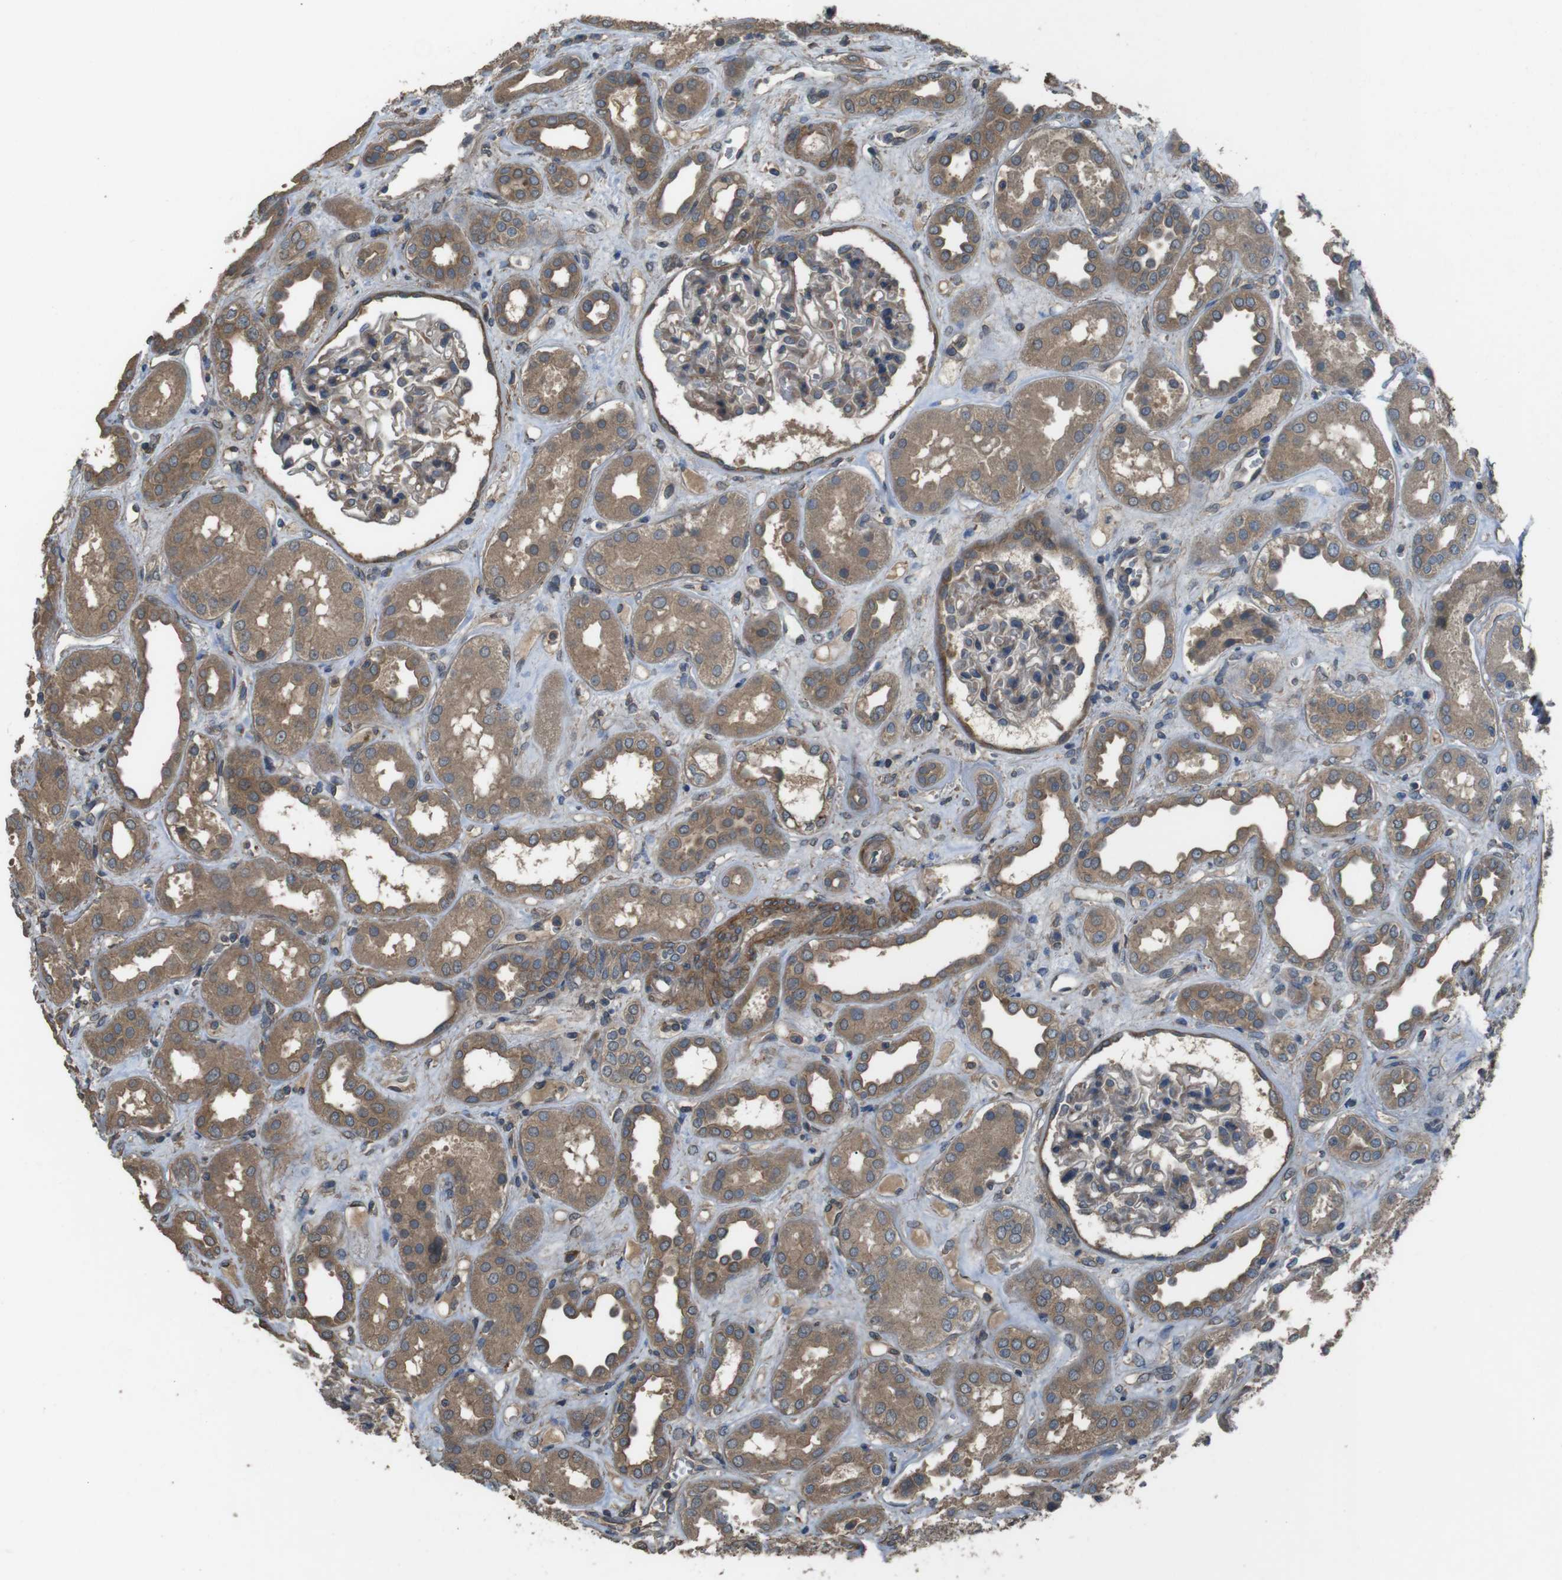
{"staining": {"intensity": "moderate", "quantity": "25%-75%", "location": "cytoplasmic/membranous"}, "tissue": "kidney", "cell_type": "Cells in glomeruli", "image_type": "normal", "snomed": [{"axis": "morphology", "description": "Normal tissue, NOS"}, {"axis": "topography", "description": "Kidney"}], "caption": "Moderate cytoplasmic/membranous expression for a protein is seen in approximately 25%-75% of cells in glomeruli of benign kidney using immunohistochemistry.", "gene": "FUT2", "patient": {"sex": "male", "age": 59}}